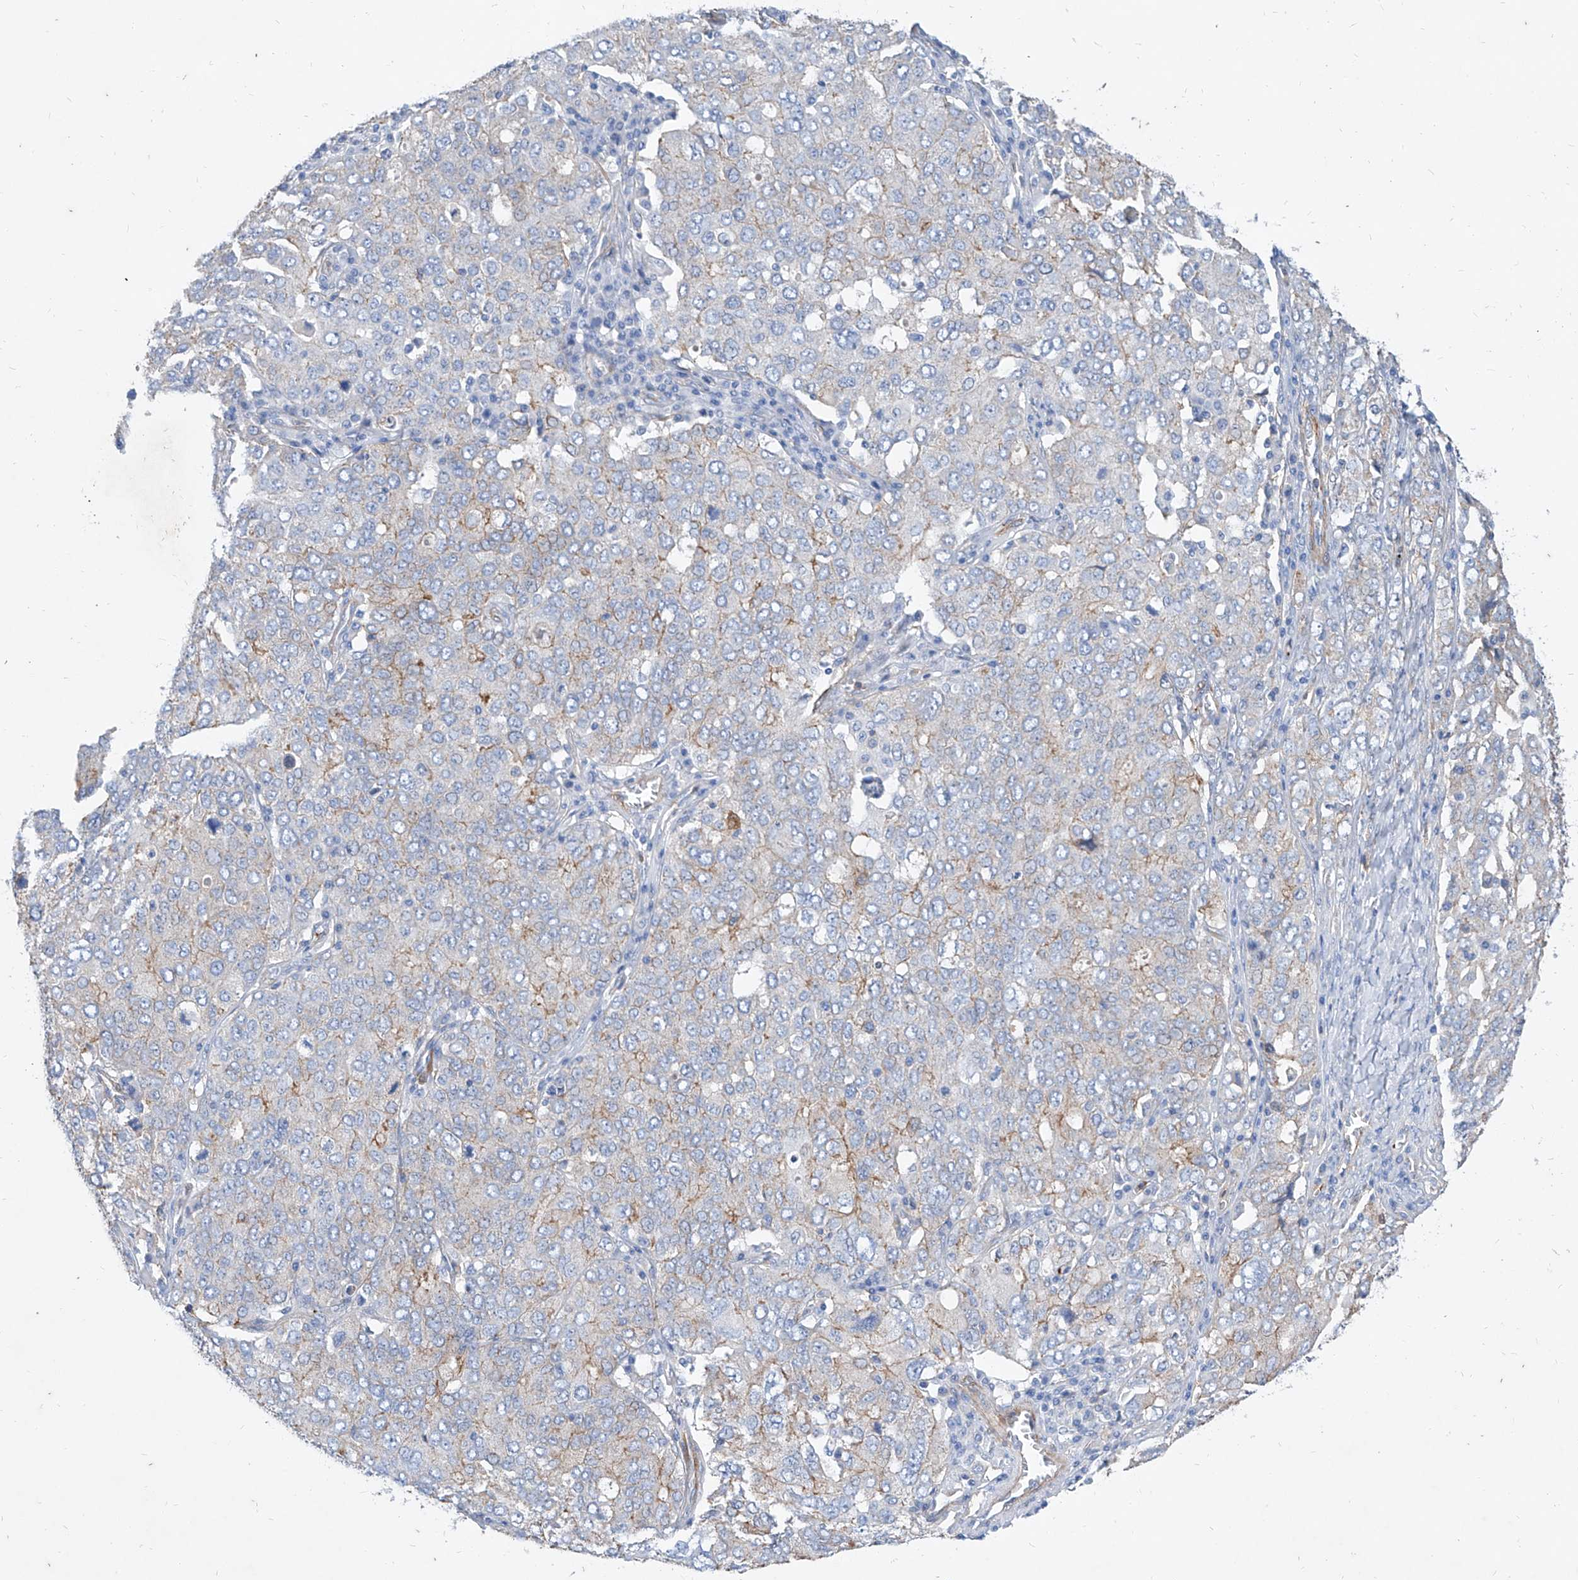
{"staining": {"intensity": "moderate", "quantity": "<25%", "location": "cytoplasmic/membranous"}, "tissue": "ovarian cancer", "cell_type": "Tumor cells", "image_type": "cancer", "snomed": [{"axis": "morphology", "description": "Carcinoma, endometroid"}, {"axis": "topography", "description": "Ovary"}], "caption": "This is an image of immunohistochemistry (IHC) staining of ovarian cancer, which shows moderate positivity in the cytoplasmic/membranous of tumor cells.", "gene": "TAS2R60", "patient": {"sex": "female", "age": 62}}